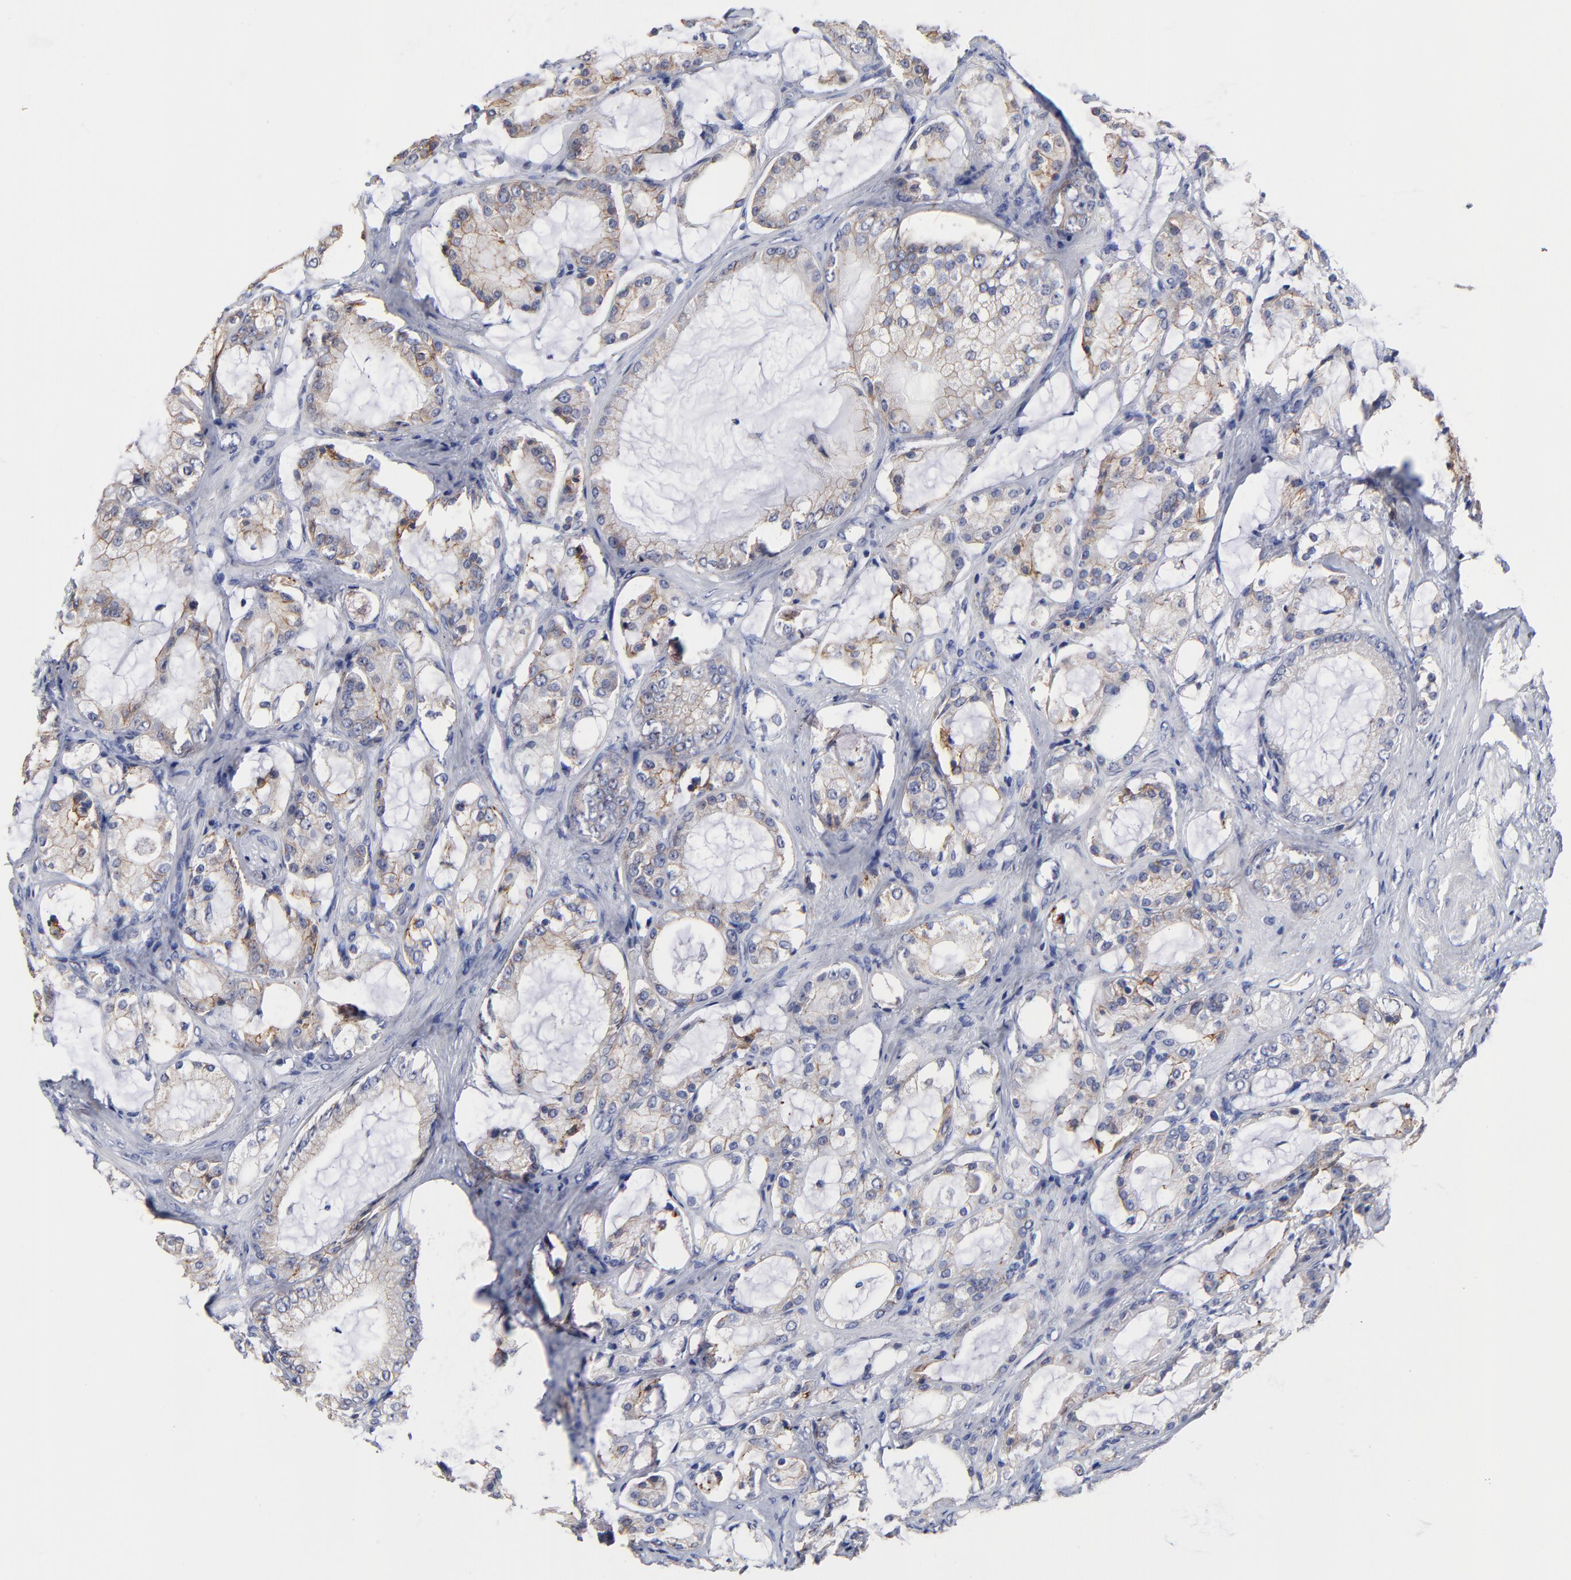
{"staining": {"intensity": "negative", "quantity": "none", "location": "none"}, "tissue": "prostate cancer", "cell_type": "Tumor cells", "image_type": "cancer", "snomed": [{"axis": "morphology", "description": "Adenocarcinoma, Medium grade"}, {"axis": "topography", "description": "Prostate"}], "caption": "Image shows no significant protein staining in tumor cells of prostate medium-grade adenocarcinoma.", "gene": "CXADR", "patient": {"sex": "male", "age": 70}}